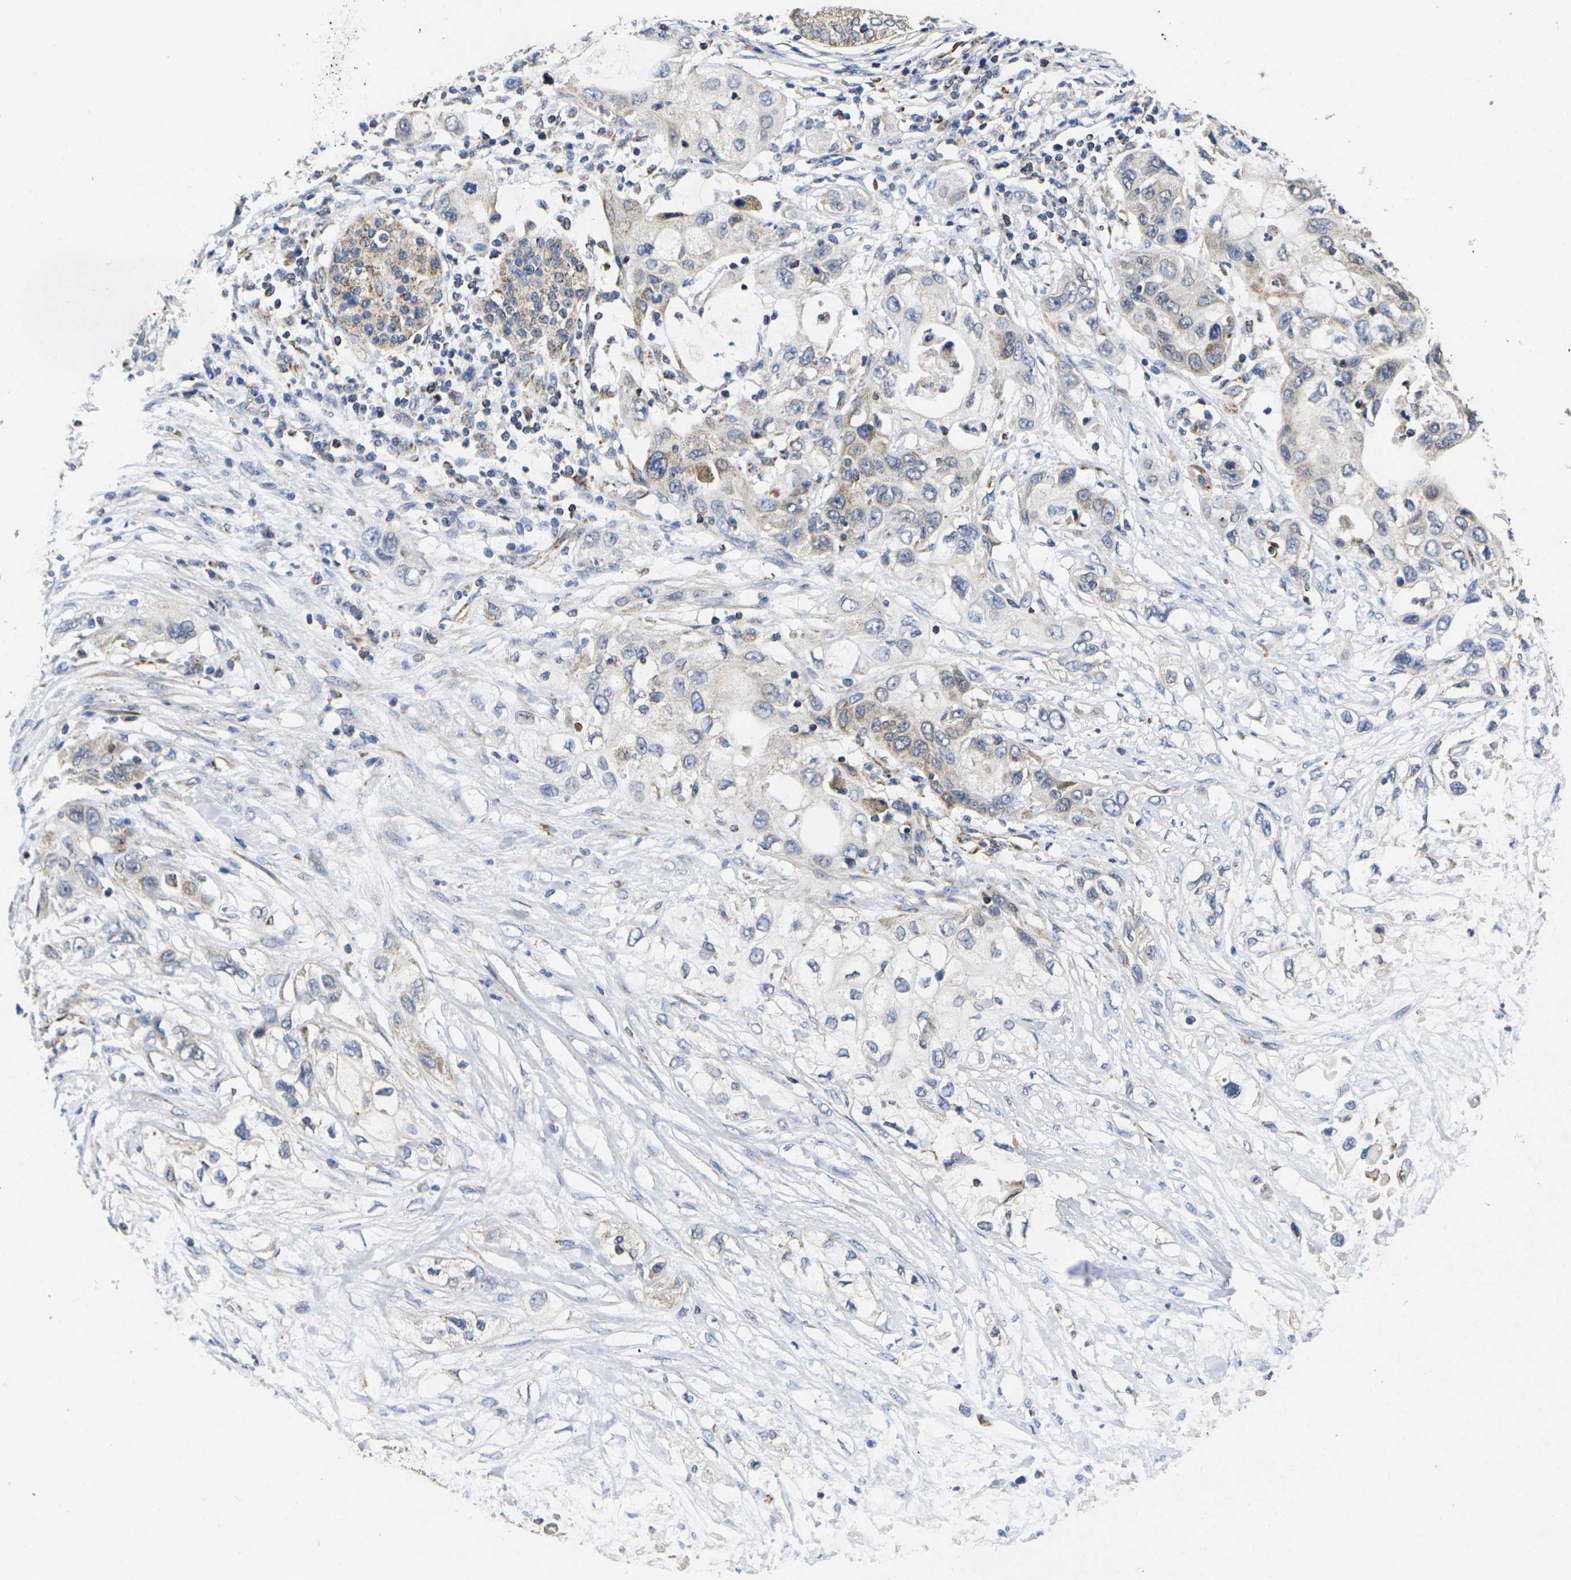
{"staining": {"intensity": "weak", "quantity": "<25%", "location": "cytoplasmic/membranous"}, "tissue": "pancreatic cancer", "cell_type": "Tumor cells", "image_type": "cancer", "snomed": [{"axis": "morphology", "description": "Adenocarcinoma, NOS"}, {"axis": "topography", "description": "Pancreas"}], "caption": "The image demonstrates no significant positivity in tumor cells of adenocarcinoma (pancreatic). (Immunohistochemistry, brightfield microscopy, high magnification).", "gene": "P2RY11", "patient": {"sex": "female", "age": 70}}